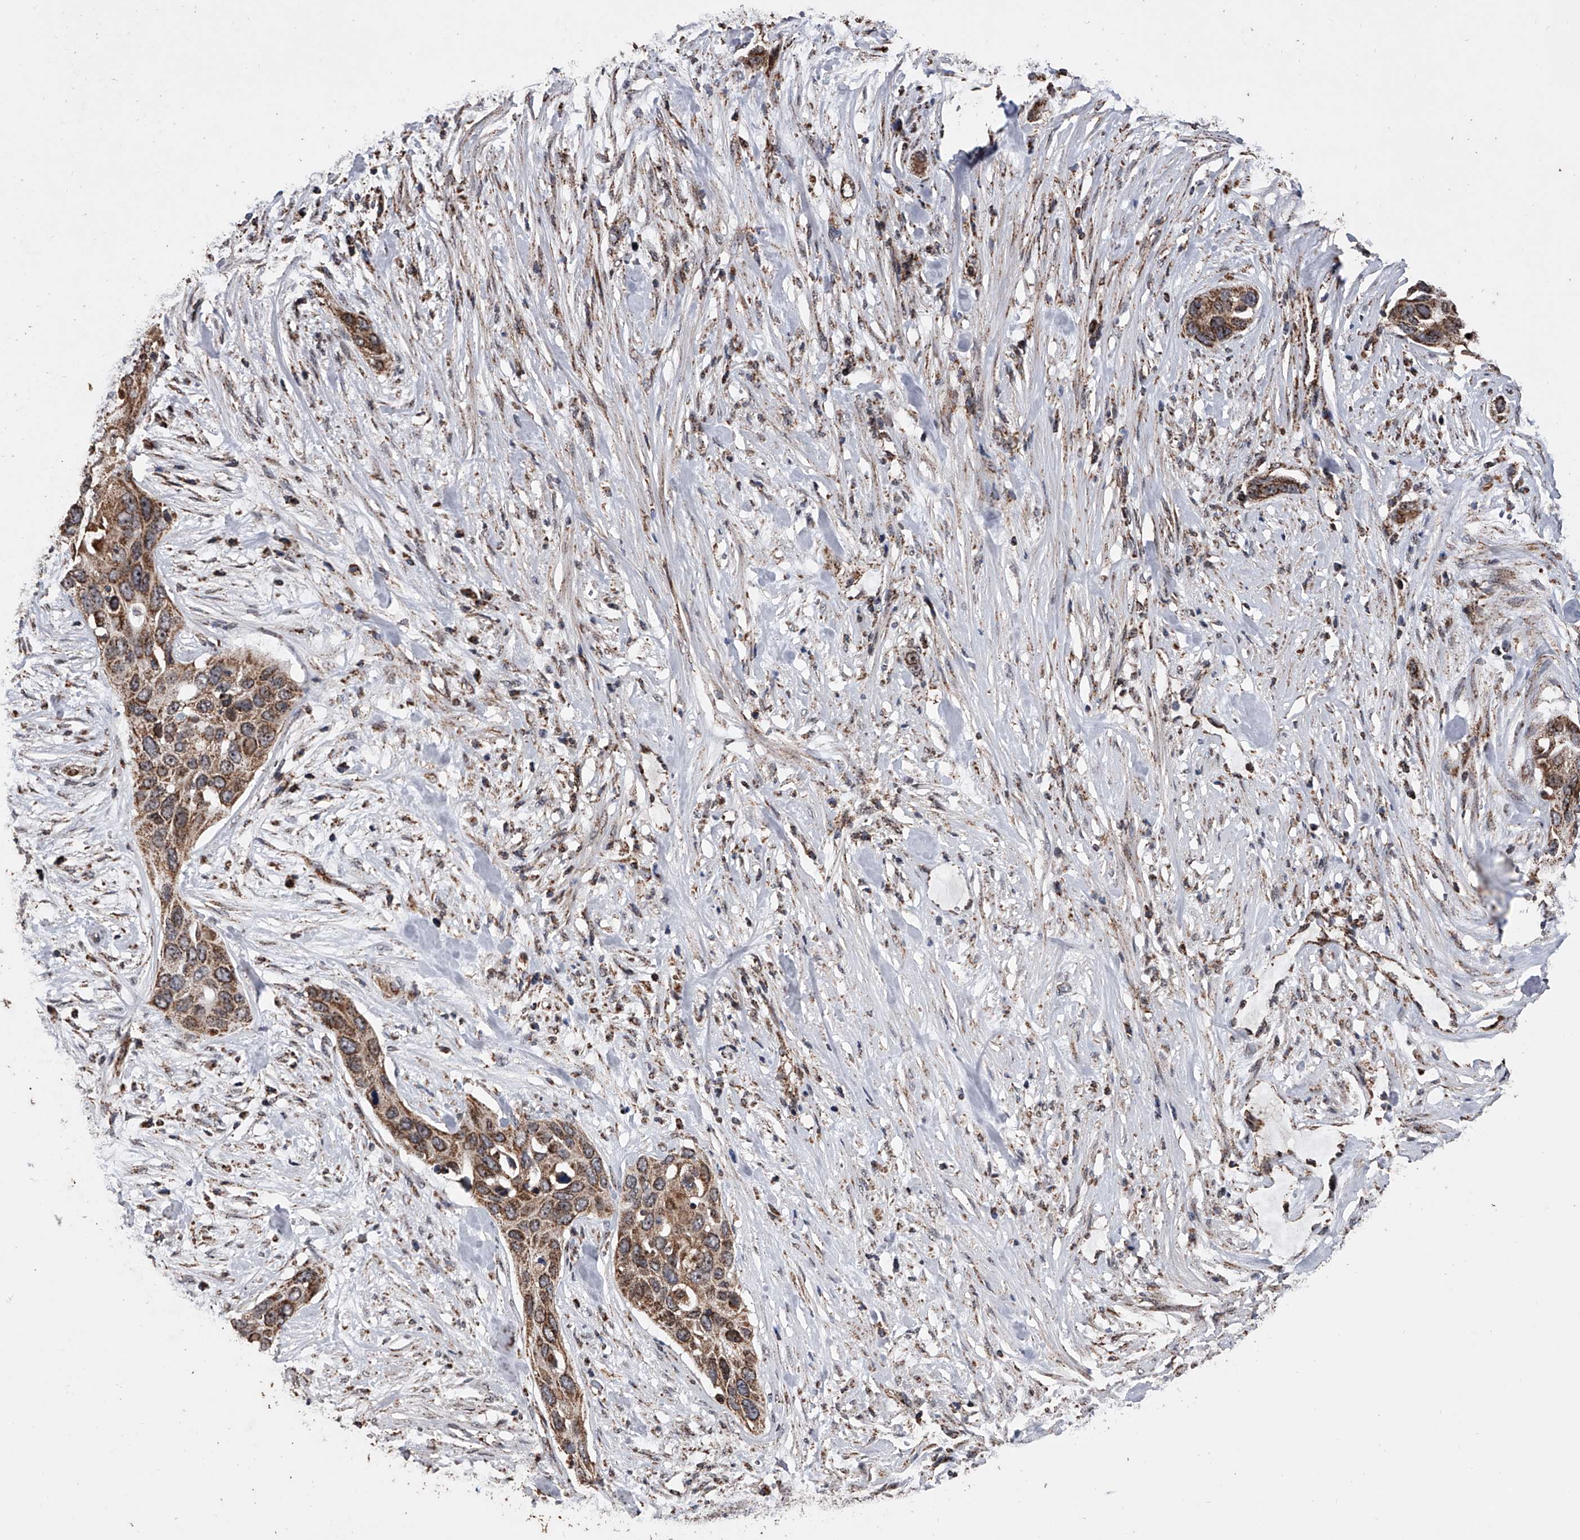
{"staining": {"intensity": "moderate", "quantity": ">75%", "location": "cytoplasmic/membranous"}, "tissue": "pancreatic cancer", "cell_type": "Tumor cells", "image_type": "cancer", "snomed": [{"axis": "morphology", "description": "Adenocarcinoma, NOS"}, {"axis": "topography", "description": "Pancreas"}], "caption": "Immunohistochemistry of pancreatic adenocarcinoma reveals medium levels of moderate cytoplasmic/membranous staining in about >75% of tumor cells.", "gene": "SMPDL3A", "patient": {"sex": "female", "age": 60}}